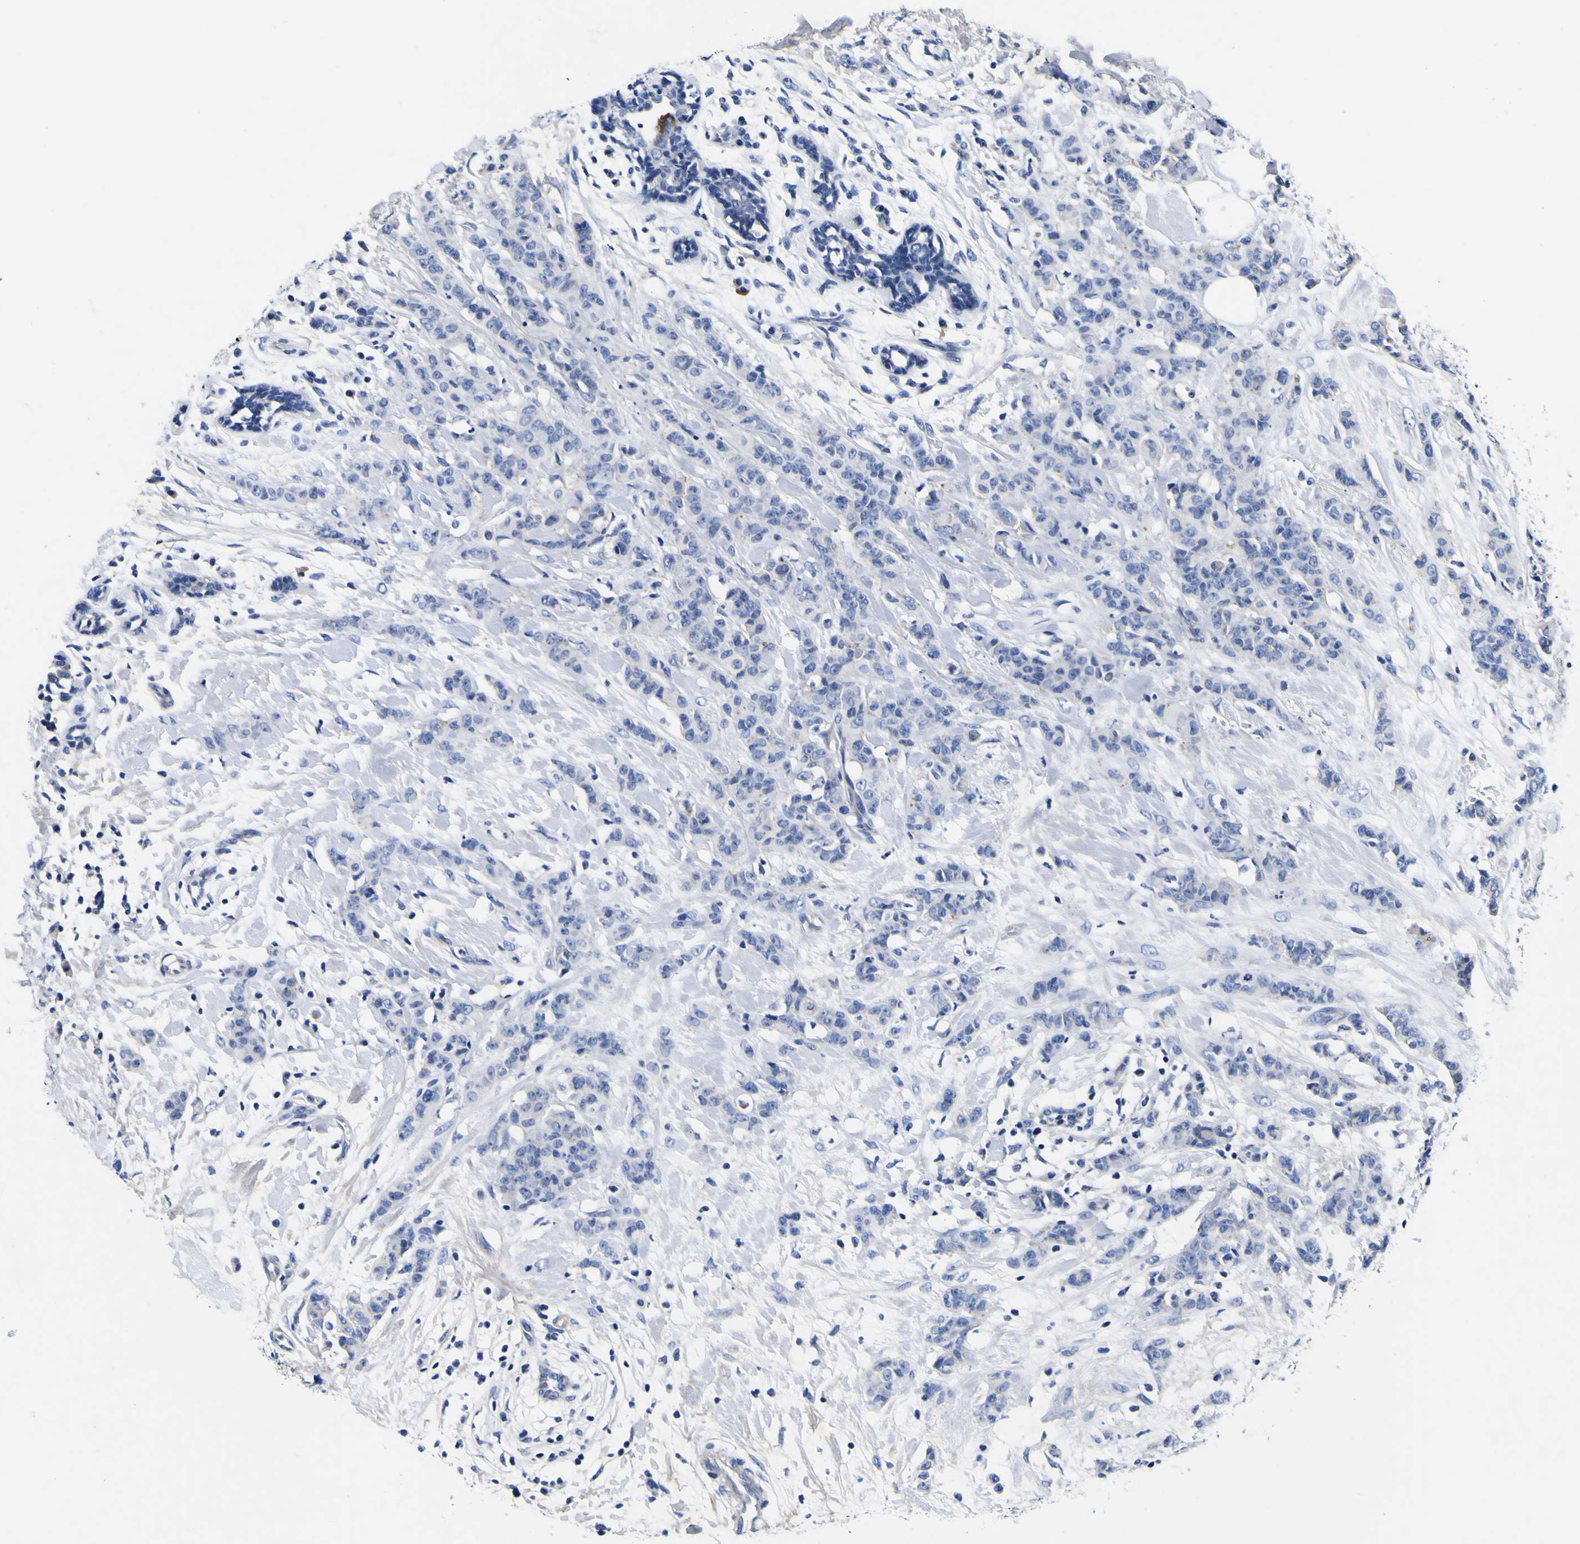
{"staining": {"intensity": "negative", "quantity": "none", "location": "none"}, "tissue": "breast cancer", "cell_type": "Tumor cells", "image_type": "cancer", "snomed": [{"axis": "morphology", "description": "Normal tissue, NOS"}, {"axis": "morphology", "description": "Duct carcinoma"}, {"axis": "topography", "description": "Breast"}], "caption": "Tumor cells show no significant protein expression in breast cancer.", "gene": "VASN", "patient": {"sex": "female", "age": 40}}